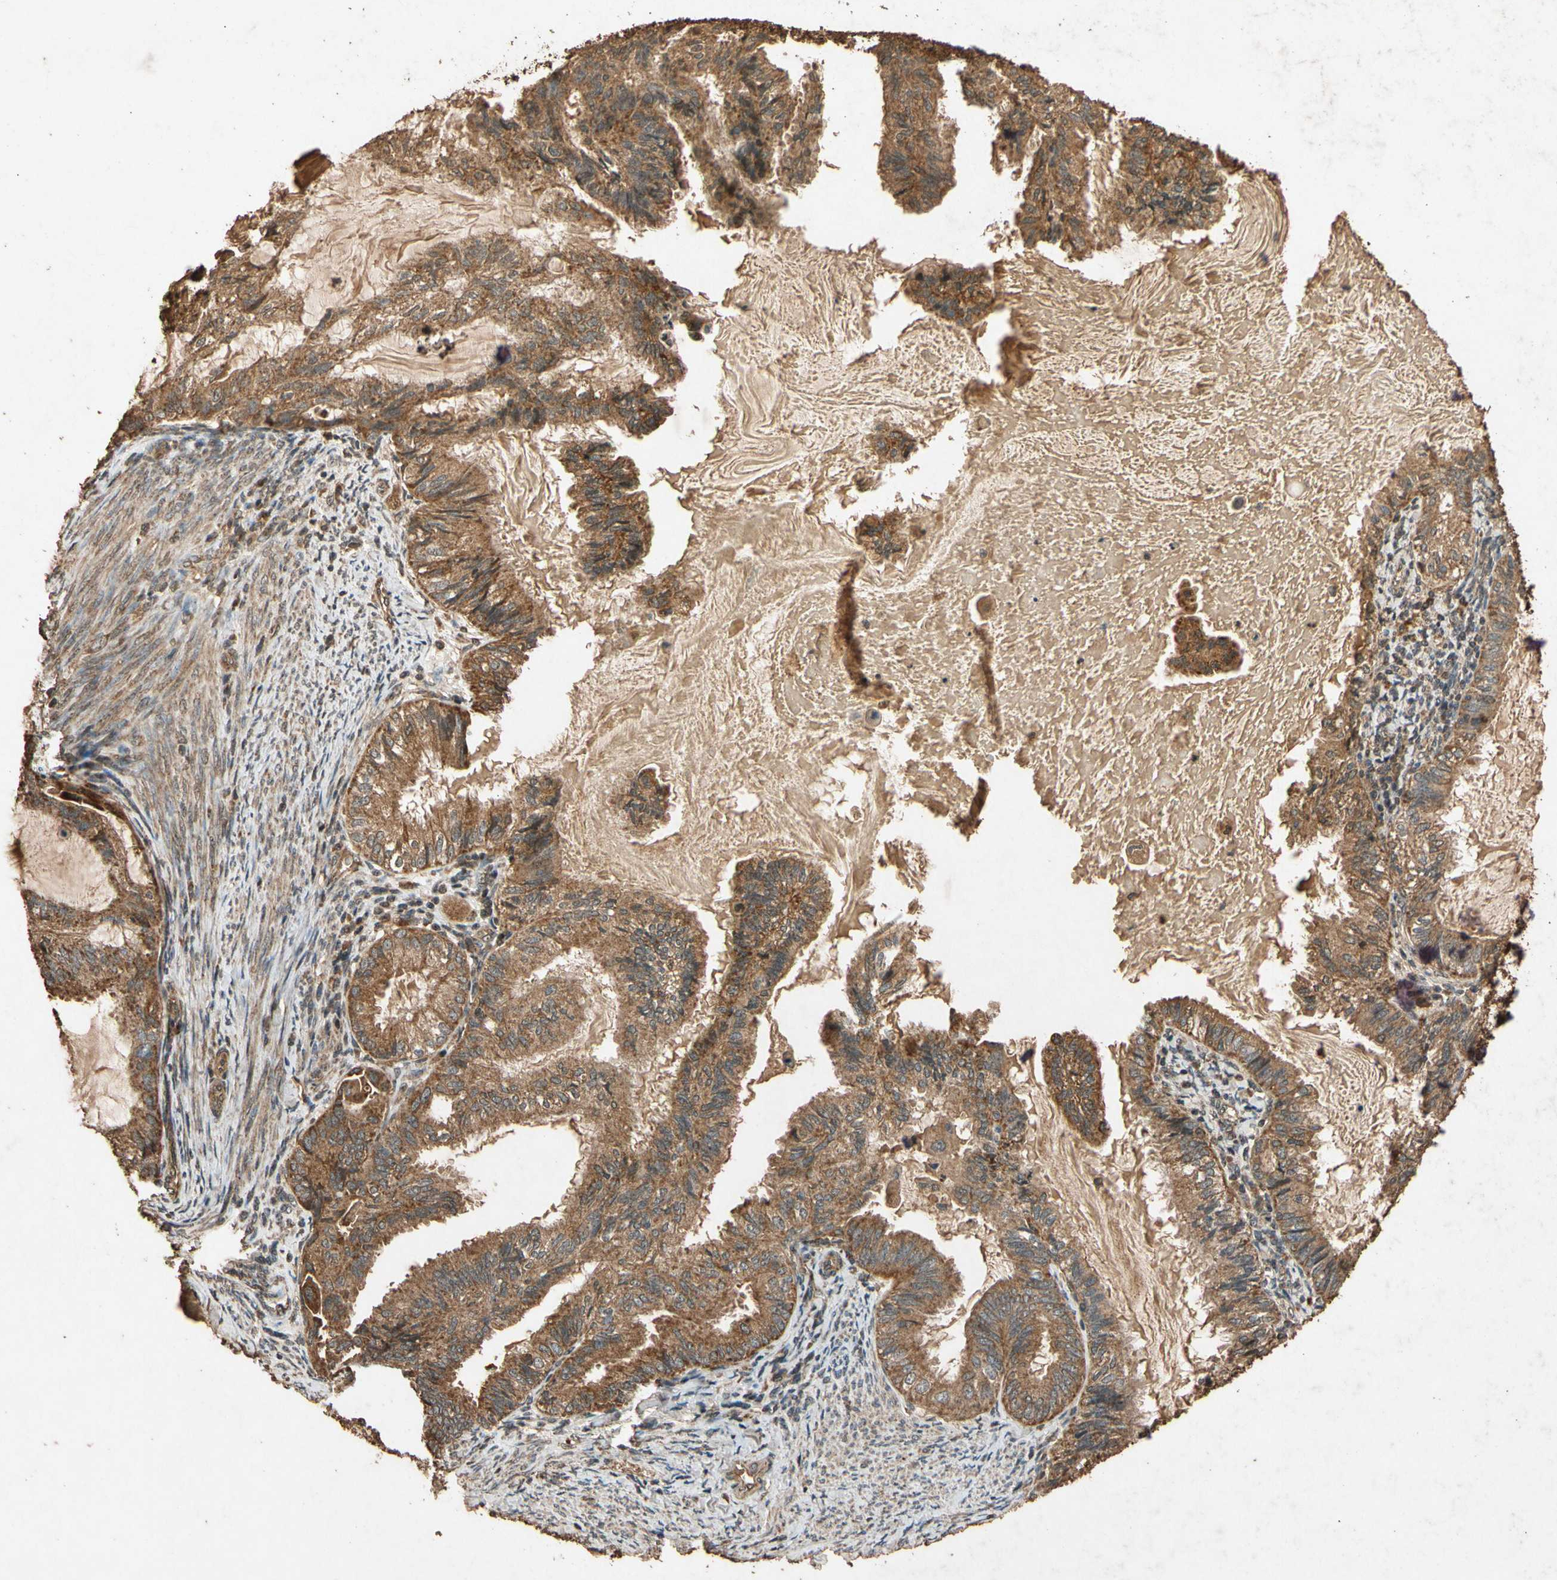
{"staining": {"intensity": "moderate", "quantity": ">75%", "location": "cytoplasmic/membranous"}, "tissue": "cervical cancer", "cell_type": "Tumor cells", "image_type": "cancer", "snomed": [{"axis": "morphology", "description": "Normal tissue, NOS"}, {"axis": "morphology", "description": "Adenocarcinoma, NOS"}, {"axis": "topography", "description": "Cervix"}, {"axis": "topography", "description": "Endometrium"}], "caption": "A brown stain shows moderate cytoplasmic/membranous expression of a protein in human cervical adenocarcinoma tumor cells.", "gene": "TXN2", "patient": {"sex": "female", "age": 86}}